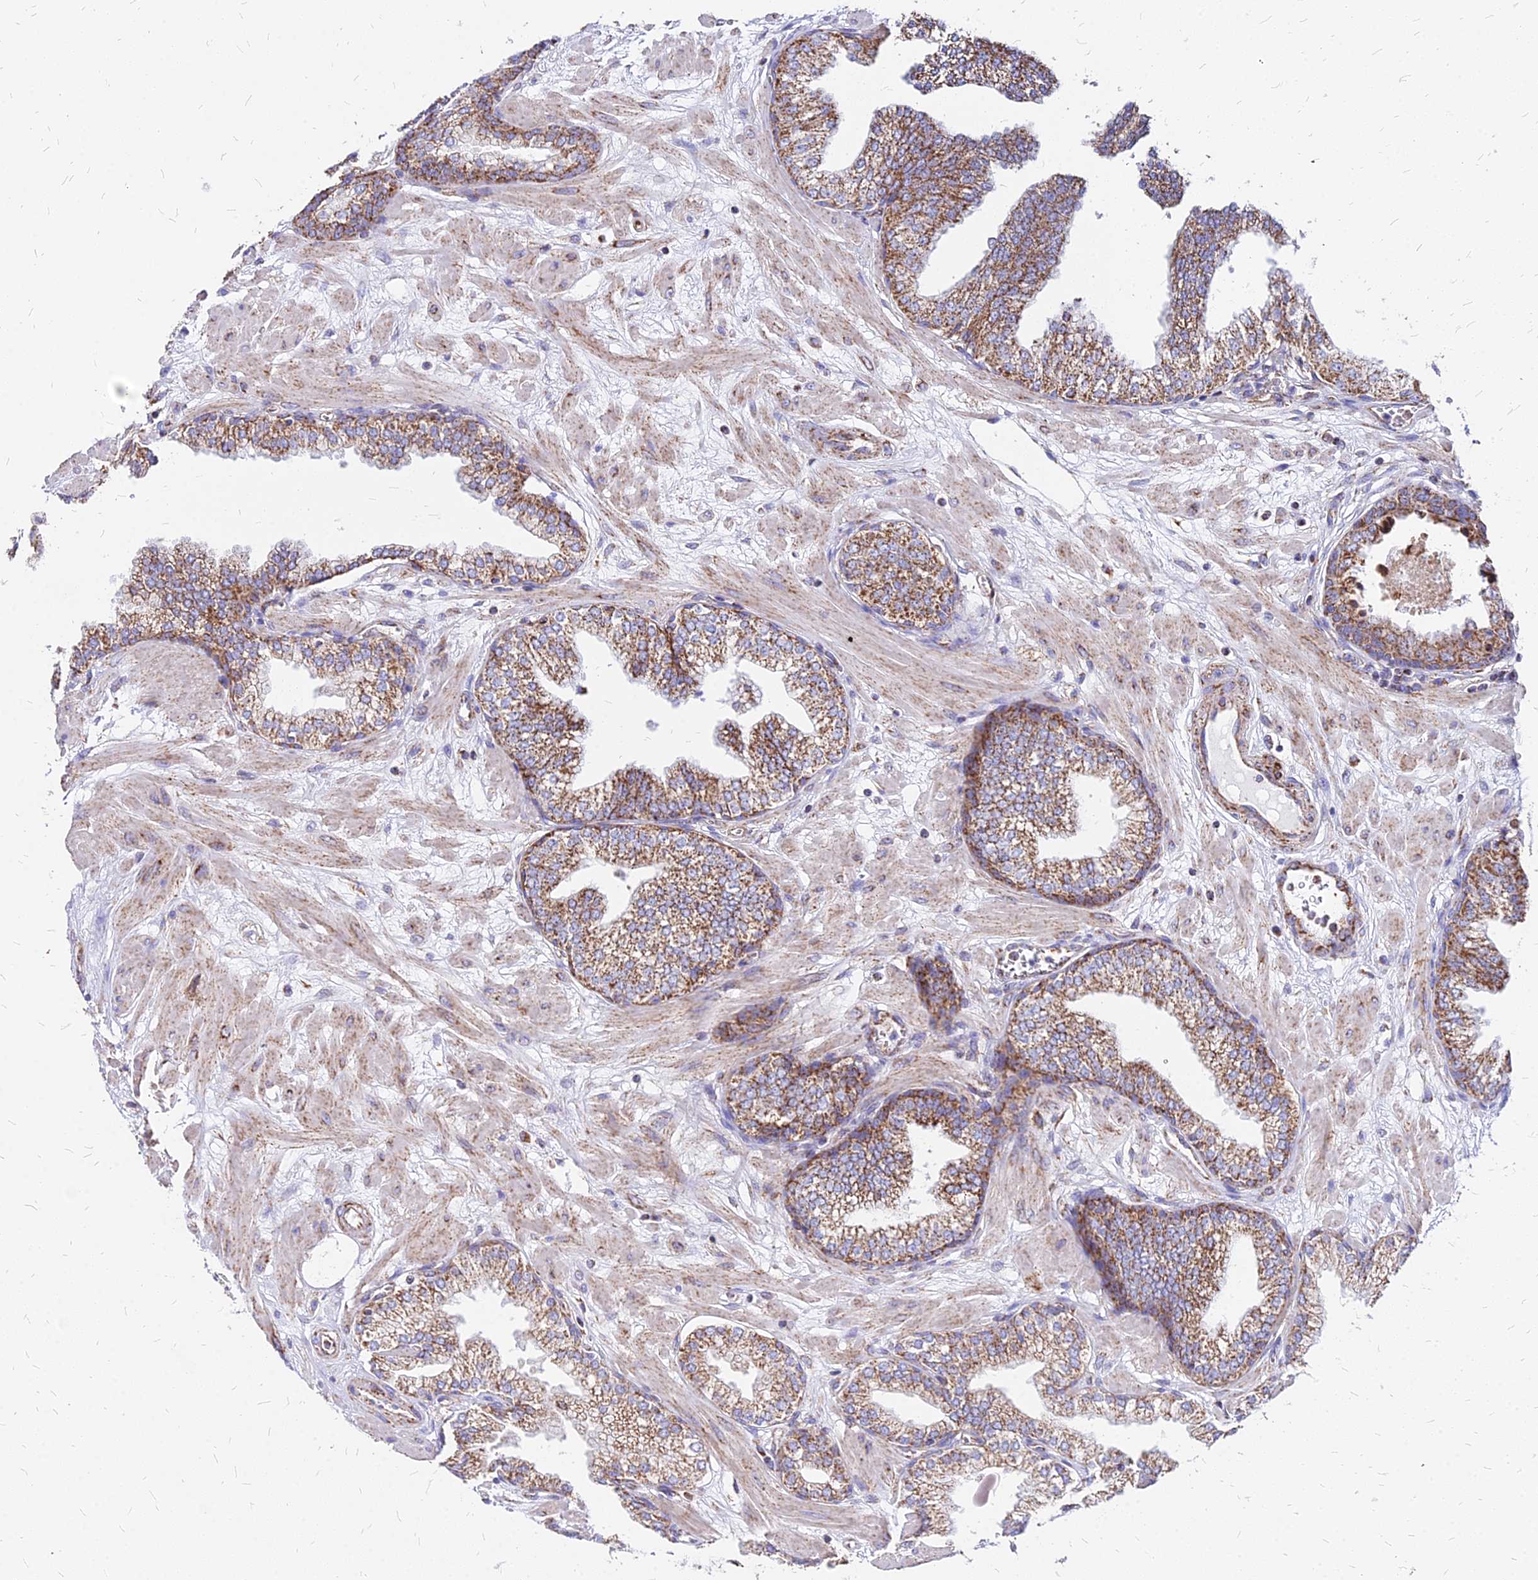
{"staining": {"intensity": "moderate", "quantity": ">75%", "location": "cytoplasmic/membranous"}, "tissue": "prostate", "cell_type": "Glandular cells", "image_type": "normal", "snomed": [{"axis": "morphology", "description": "Normal tissue, NOS"}, {"axis": "morphology", "description": "Urothelial carcinoma, Low grade"}, {"axis": "topography", "description": "Urinary bladder"}, {"axis": "topography", "description": "Prostate"}], "caption": "Prostate stained with a brown dye exhibits moderate cytoplasmic/membranous positive staining in approximately >75% of glandular cells.", "gene": "DLD", "patient": {"sex": "male", "age": 60}}